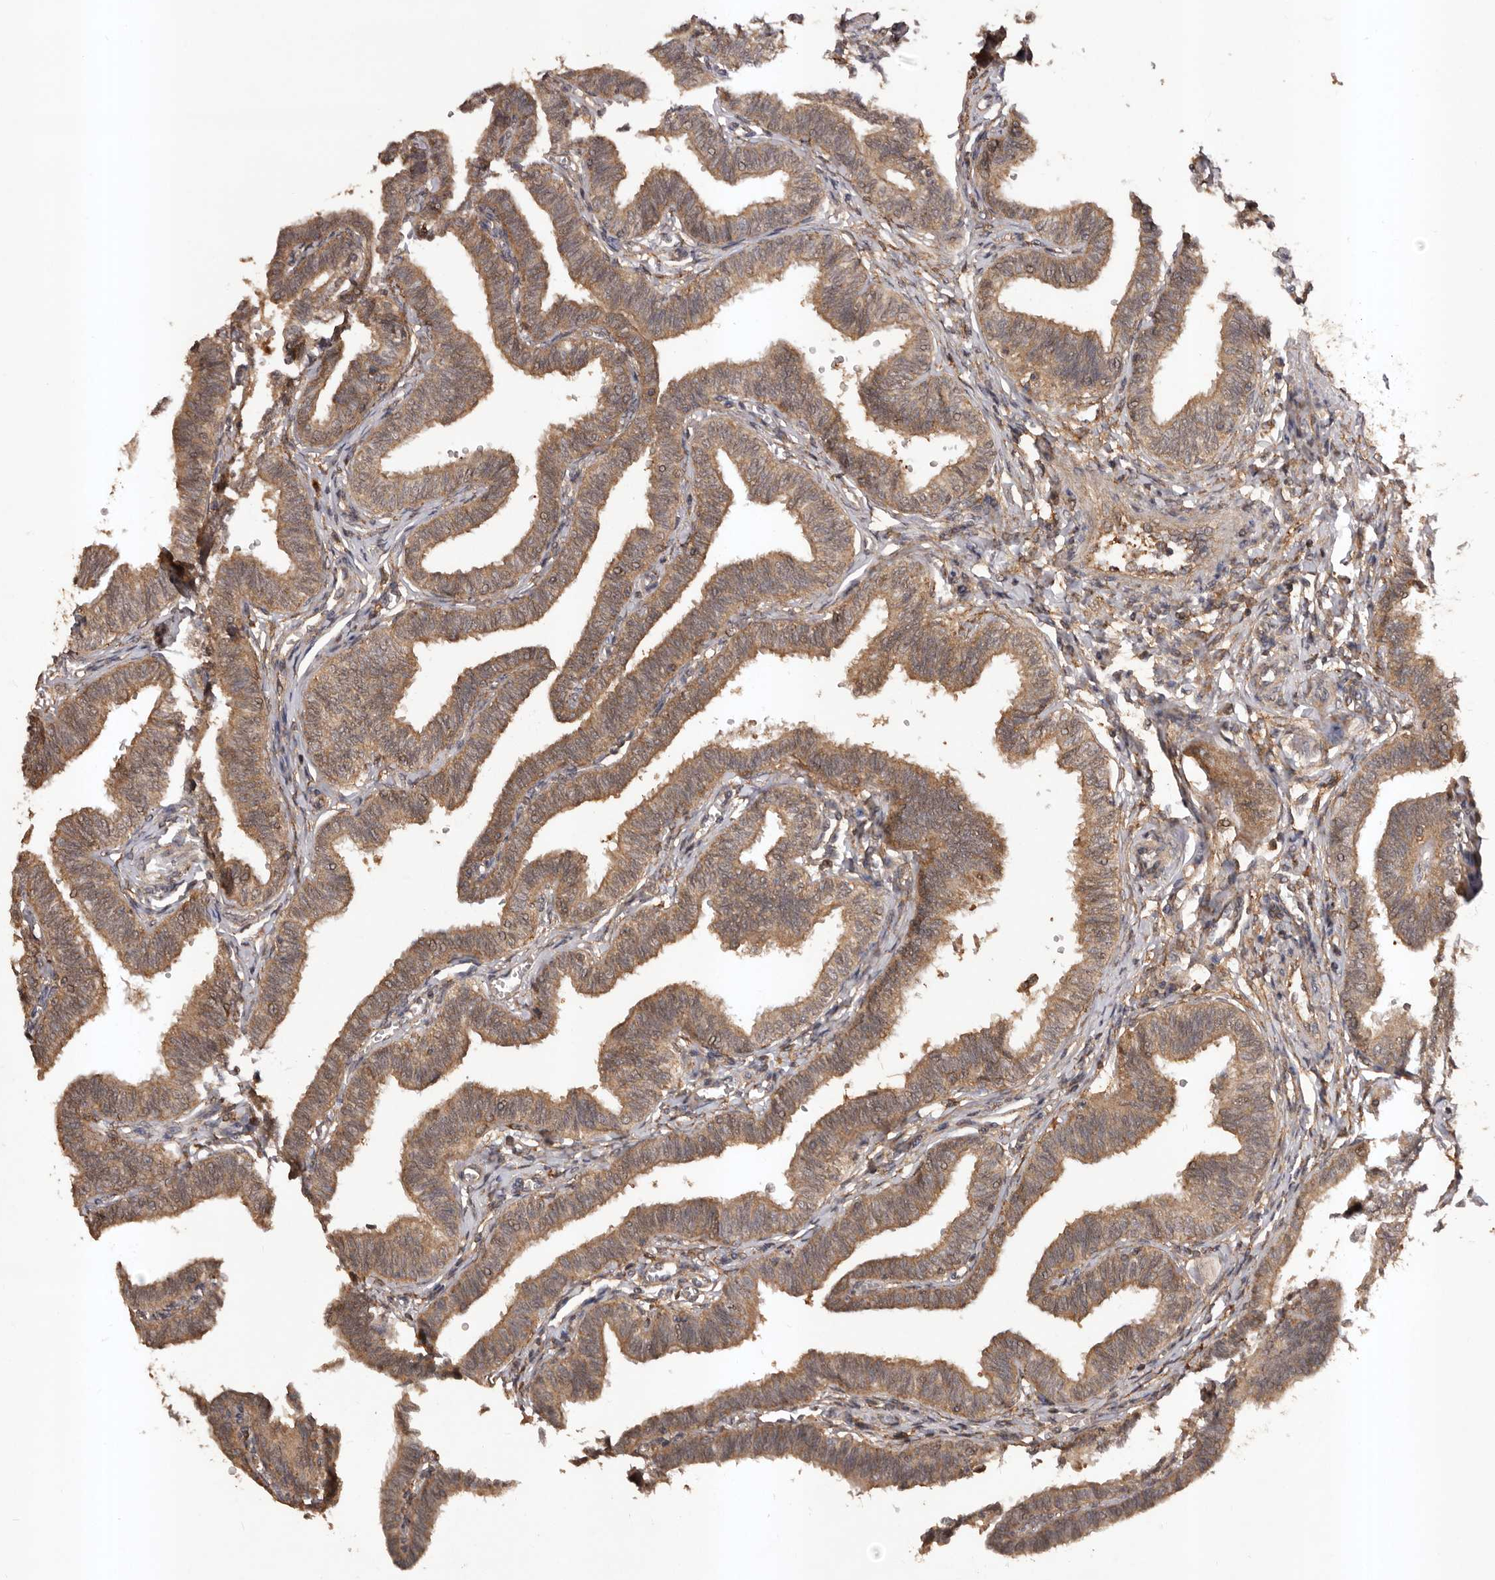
{"staining": {"intensity": "moderate", "quantity": ">75%", "location": "cytoplasmic/membranous"}, "tissue": "fallopian tube", "cell_type": "Glandular cells", "image_type": "normal", "snomed": [{"axis": "morphology", "description": "Normal tissue, NOS"}, {"axis": "topography", "description": "Fallopian tube"}, {"axis": "topography", "description": "Ovary"}], "caption": "Protein staining shows moderate cytoplasmic/membranous positivity in about >75% of glandular cells in unremarkable fallopian tube.", "gene": "SLC22A3", "patient": {"sex": "female", "age": 23}}